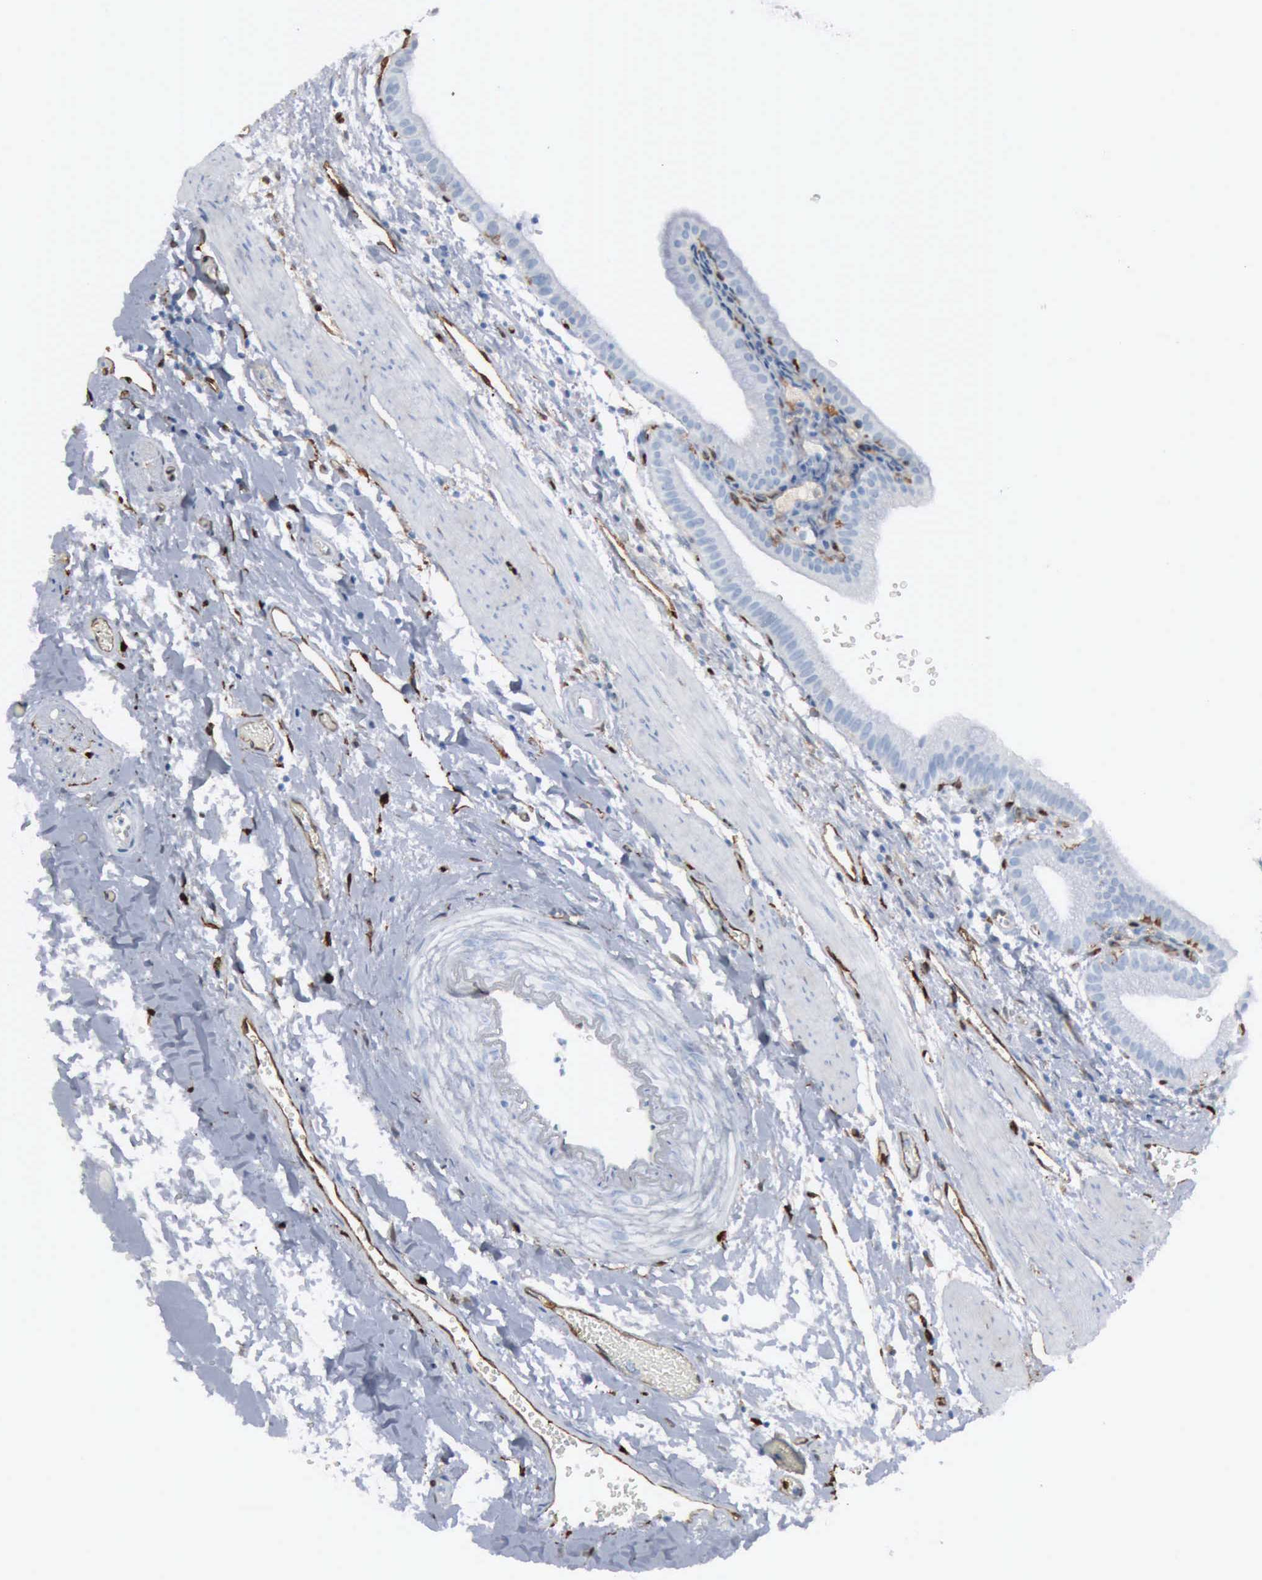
{"staining": {"intensity": "negative", "quantity": "none", "location": "none"}, "tissue": "gallbladder", "cell_type": "Glandular cells", "image_type": "normal", "snomed": [{"axis": "morphology", "description": "Normal tissue, NOS"}, {"axis": "topography", "description": "Gallbladder"}], "caption": "Immunohistochemistry of benign gallbladder demonstrates no staining in glandular cells. (DAB IHC with hematoxylin counter stain).", "gene": "FSCN1", "patient": {"sex": "female", "age": 48}}